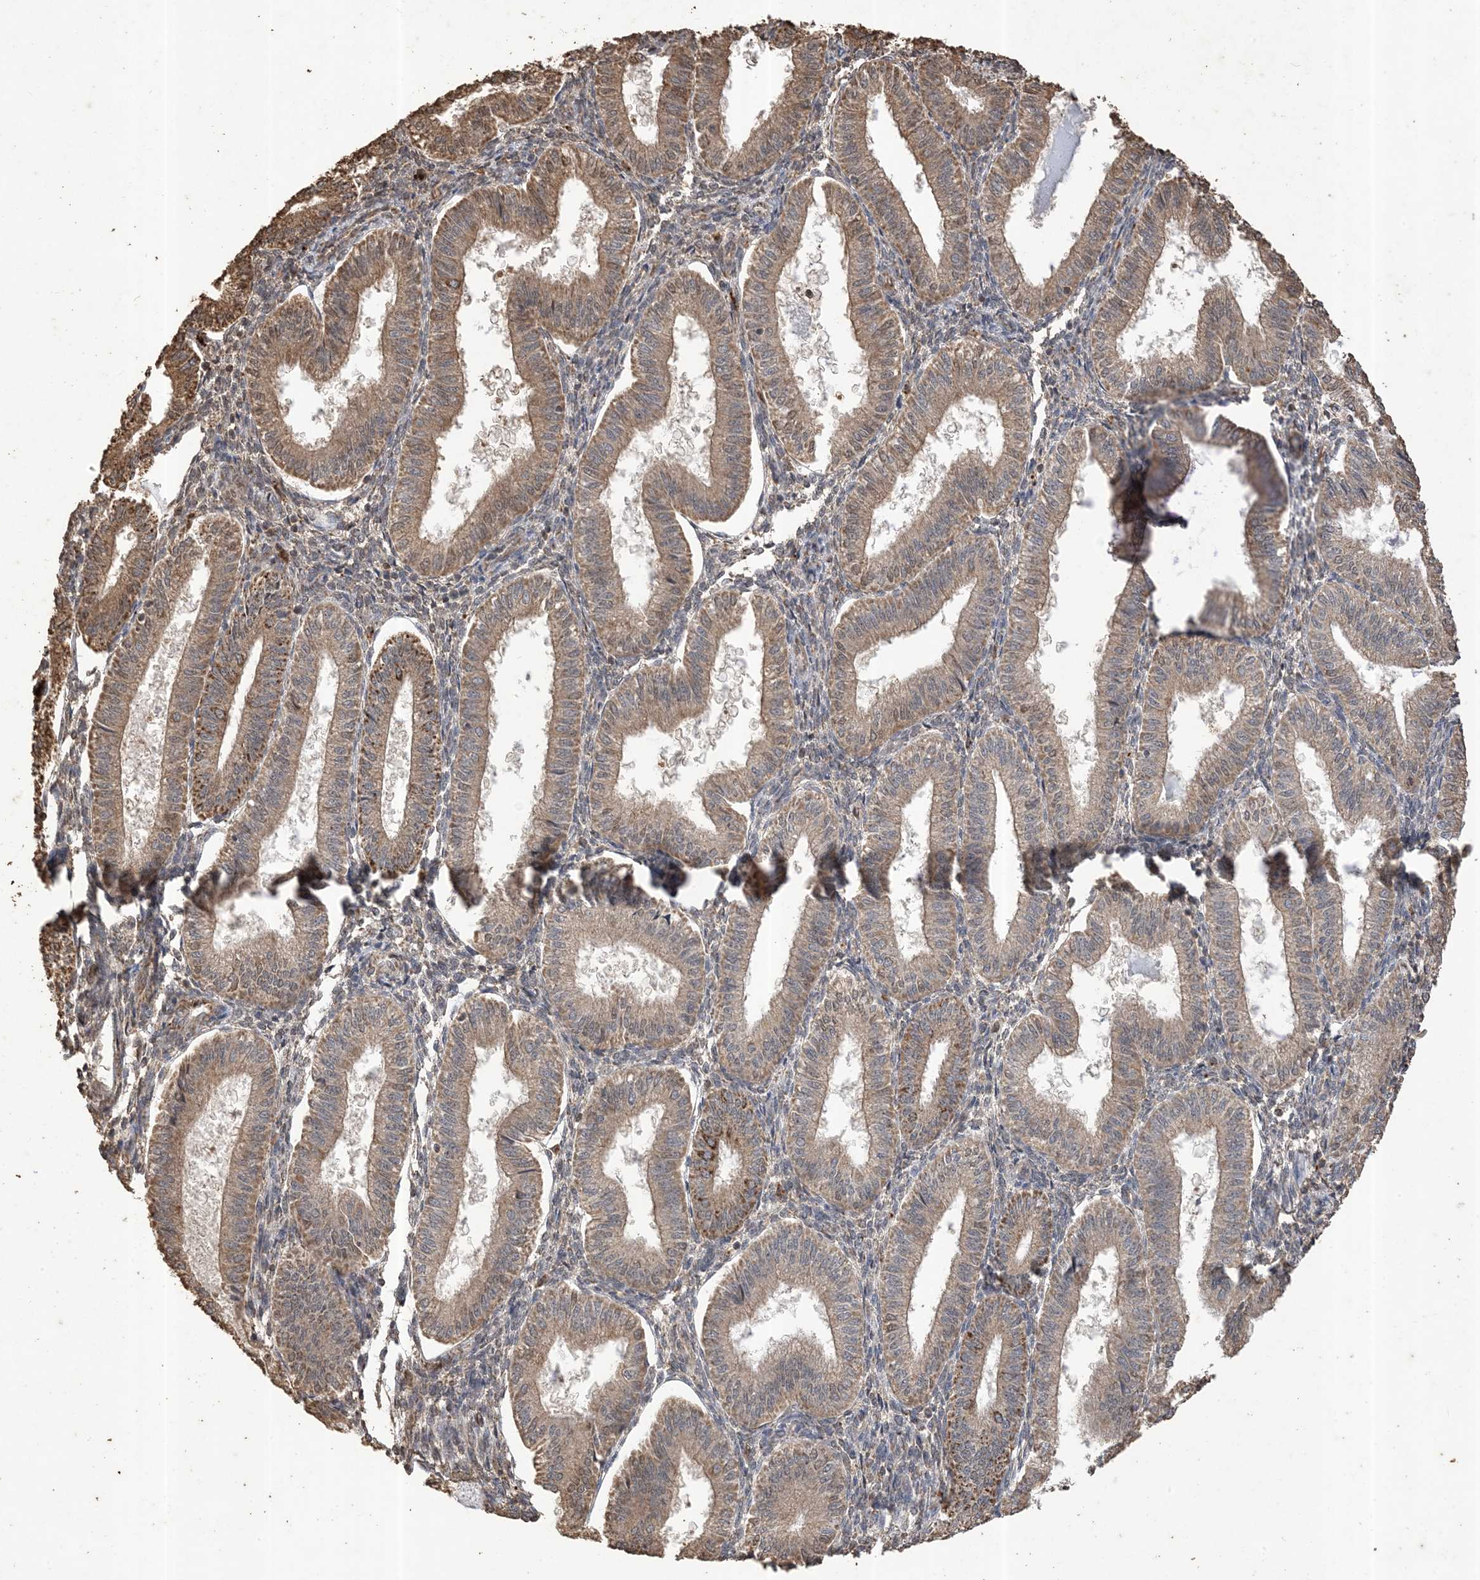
{"staining": {"intensity": "moderate", "quantity": "25%-75%", "location": "cytoplasmic/membranous"}, "tissue": "endometrium", "cell_type": "Cells in endometrial stroma", "image_type": "normal", "snomed": [{"axis": "morphology", "description": "Normal tissue, NOS"}, {"axis": "topography", "description": "Endometrium"}], "caption": "Endometrium stained with a brown dye exhibits moderate cytoplasmic/membranous positive staining in approximately 25%-75% of cells in endometrial stroma.", "gene": "HPS4", "patient": {"sex": "female", "age": 39}}